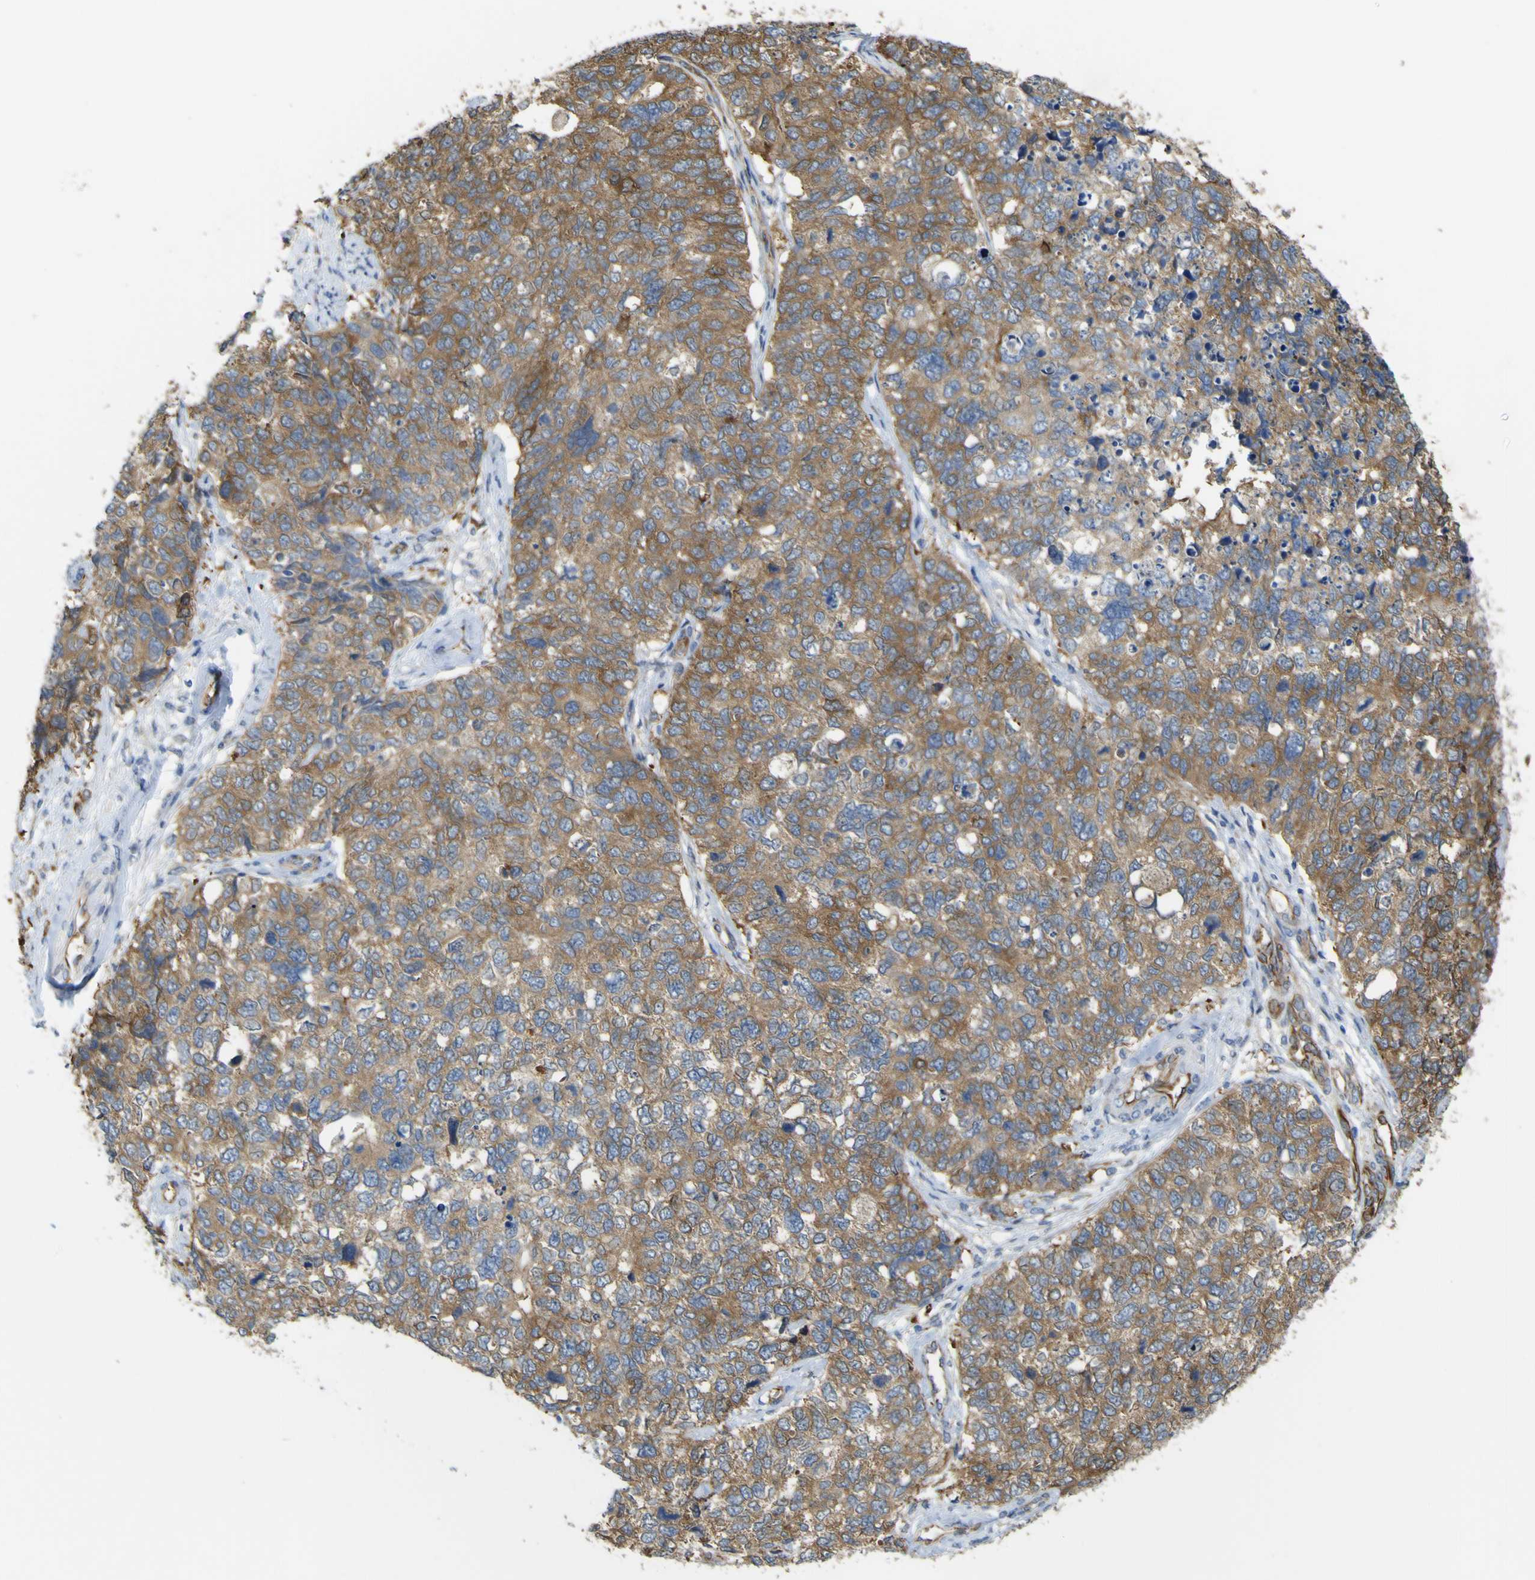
{"staining": {"intensity": "moderate", "quantity": ">75%", "location": "cytoplasmic/membranous"}, "tissue": "cervical cancer", "cell_type": "Tumor cells", "image_type": "cancer", "snomed": [{"axis": "morphology", "description": "Squamous cell carcinoma, NOS"}, {"axis": "topography", "description": "Cervix"}], "caption": "Tumor cells reveal medium levels of moderate cytoplasmic/membranous expression in about >75% of cells in human squamous cell carcinoma (cervical).", "gene": "JPH1", "patient": {"sex": "female", "age": 63}}